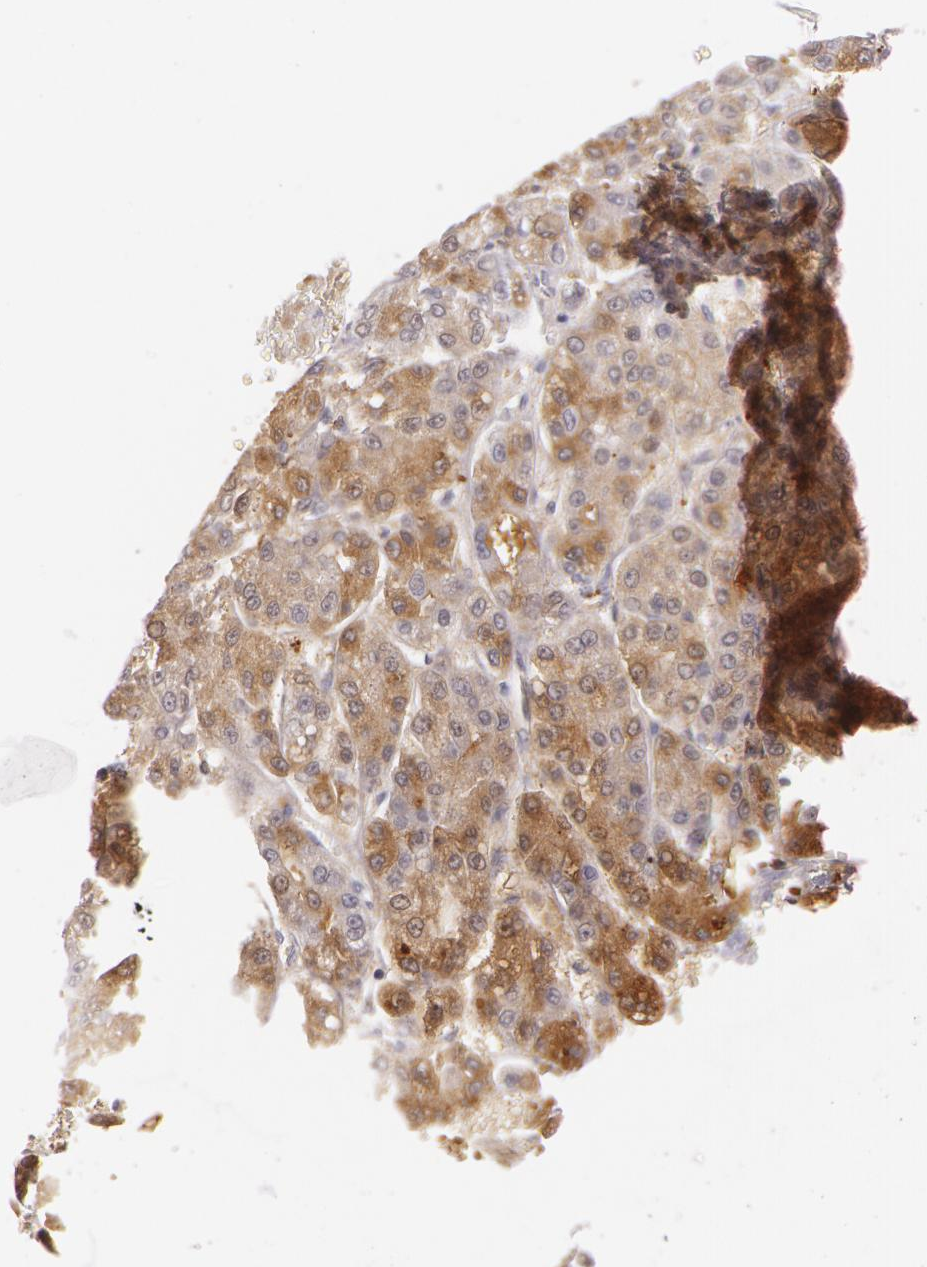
{"staining": {"intensity": "weak", "quantity": "25%-75%", "location": "cytoplasmic/membranous"}, "tissue": "liver cancer", "cell_type": "Tumor cells", "image_type": "cancer", "snomed": [{"axis": "morphology", "description": "Carcinoma, Hepatocellular, NOS"}, {"axis": "topography", "description": "Liver"}], "caption": "Brown immunohistochemical staining in human liver cancer demonstrates weak cytoplasmic/membranous positivity in about 25%-75% of tumor cells.", "gene": "LBP", "patient": {"sex": "male", "age": 69}}